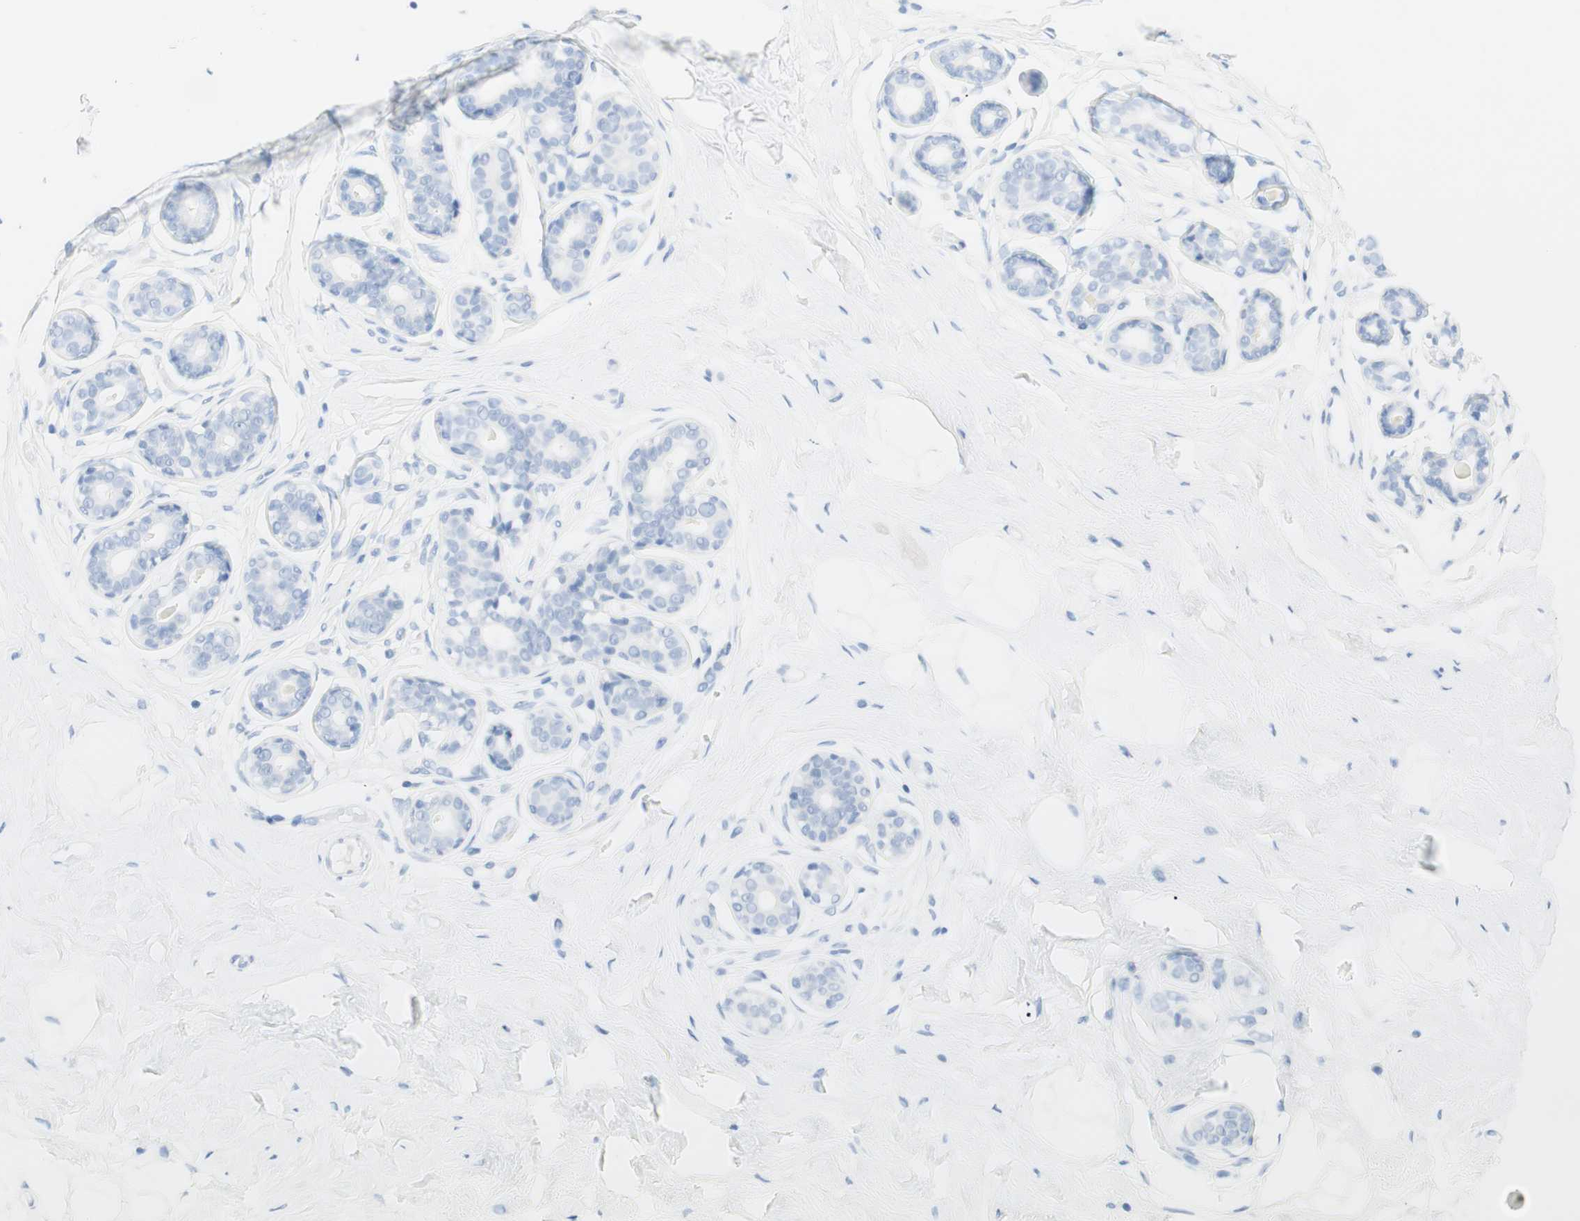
{"staining": {"intensity": "negative", "quantity": "none", "location": "none"}, "tissue": "breast", "cell_type": "Adipocytes", "image_type": "normal", "snomed": [{"axis": "morphology", "description": "Normal tissue, NOS"}, {"axis": "topography", "description": "Breast"}], "caption": "Immunohistochemistry of unremarkable breast reveals no staining in adipocytes.", "gene": "TPO", "patient": {"sex": "female", "age": 23}}